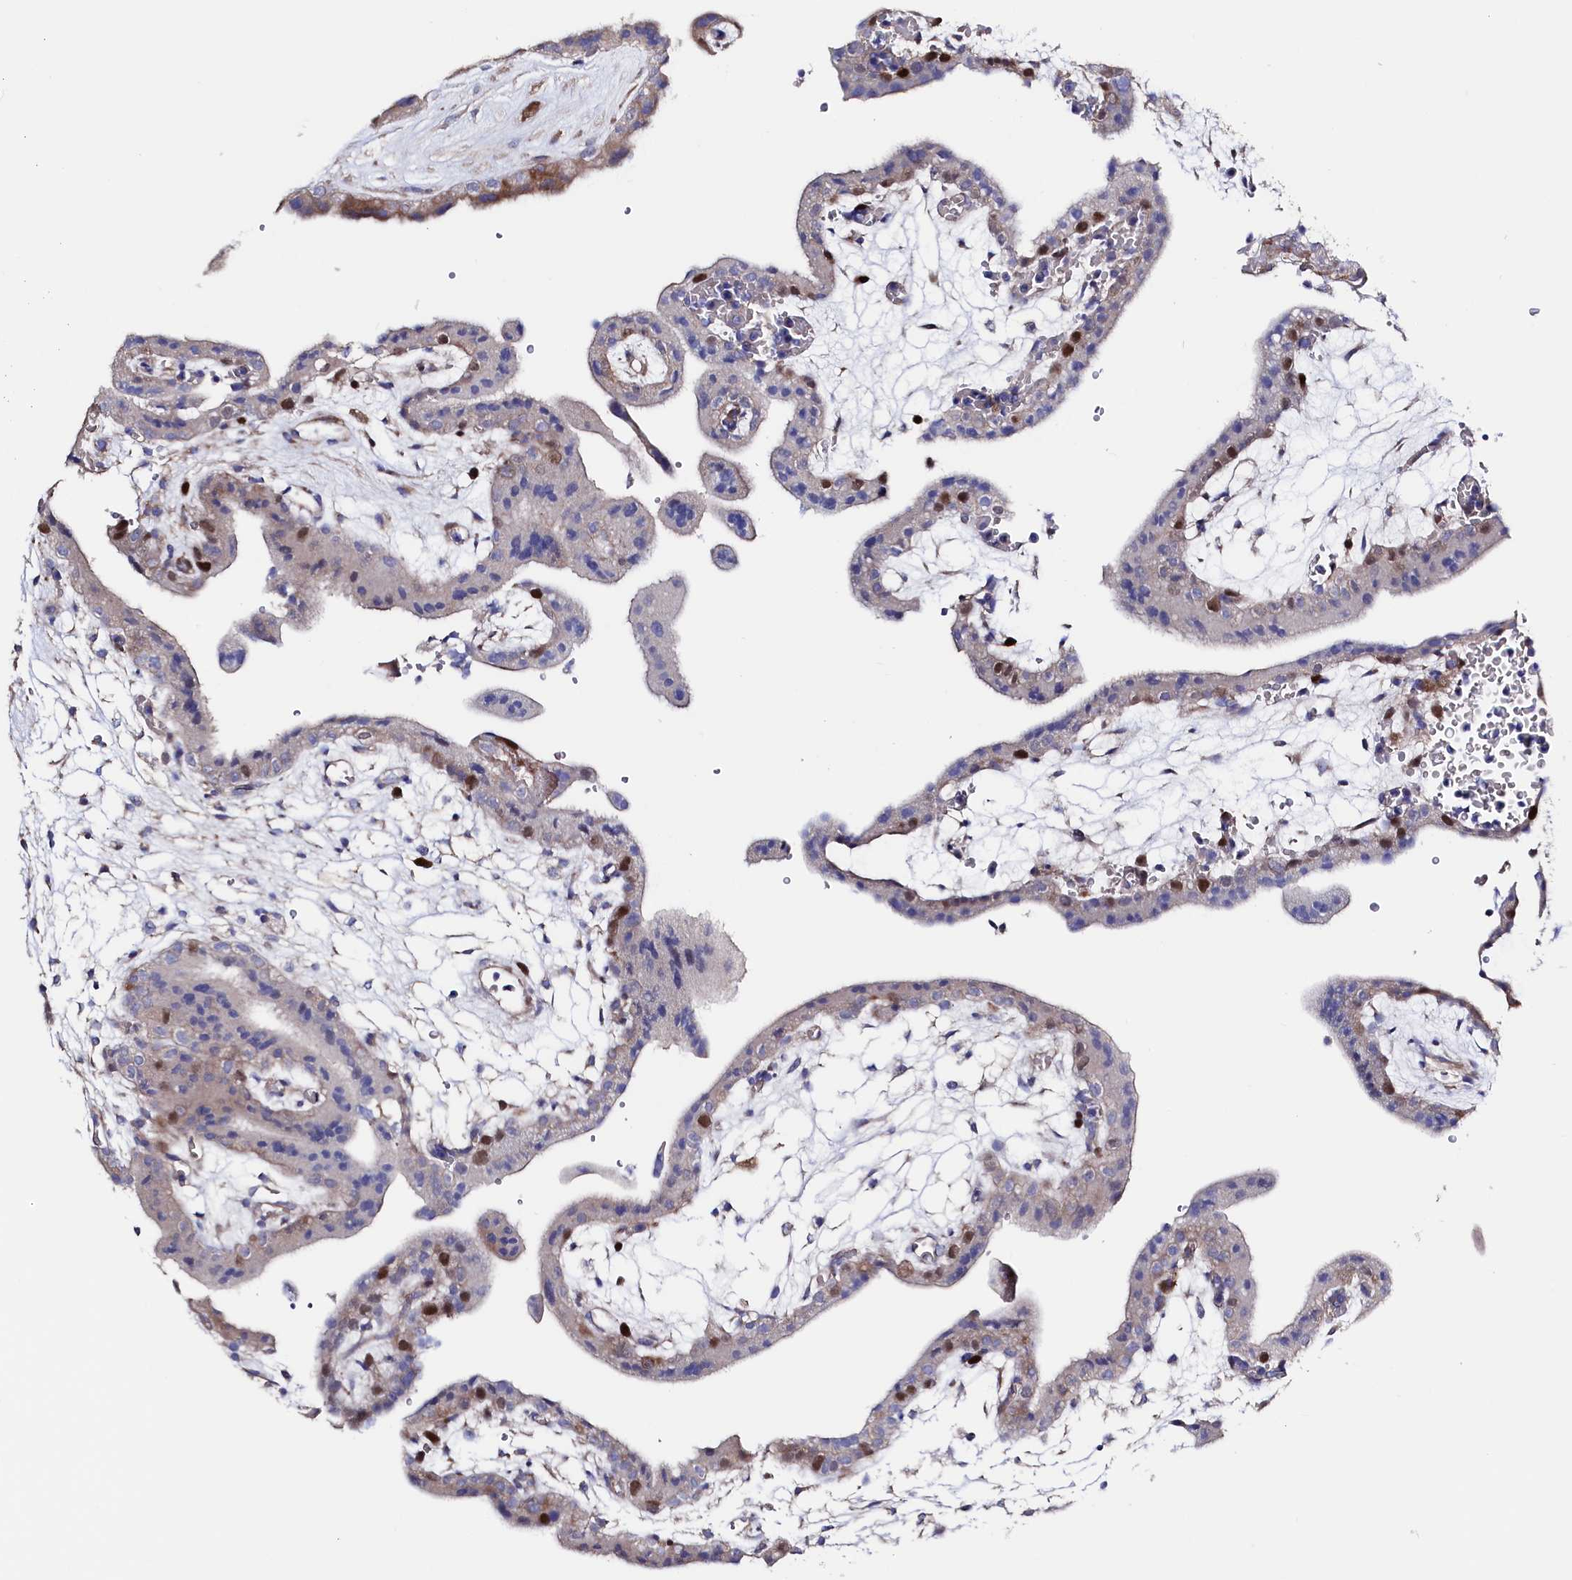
{"staining": {"intensity": "negative", "quantity": "none", "location": "none"}, "tissue": "placenta", "cell_type": "Decidual cells", "image_type": "normal", "snomed": [{"axis": "morphology", "description": "Normal tissue, NOS"}, {"axis": "topography", "description": "Placenta"}], "caption": "Immunohistochemical staining of normal placenta demonstrates no significant positivity in decidual cells. (DAB immunohistochemistry (IHC) with hematoxylin counter stain).", "gene": "WNT8A", "patient": {"sex": "female", "age": 18}}